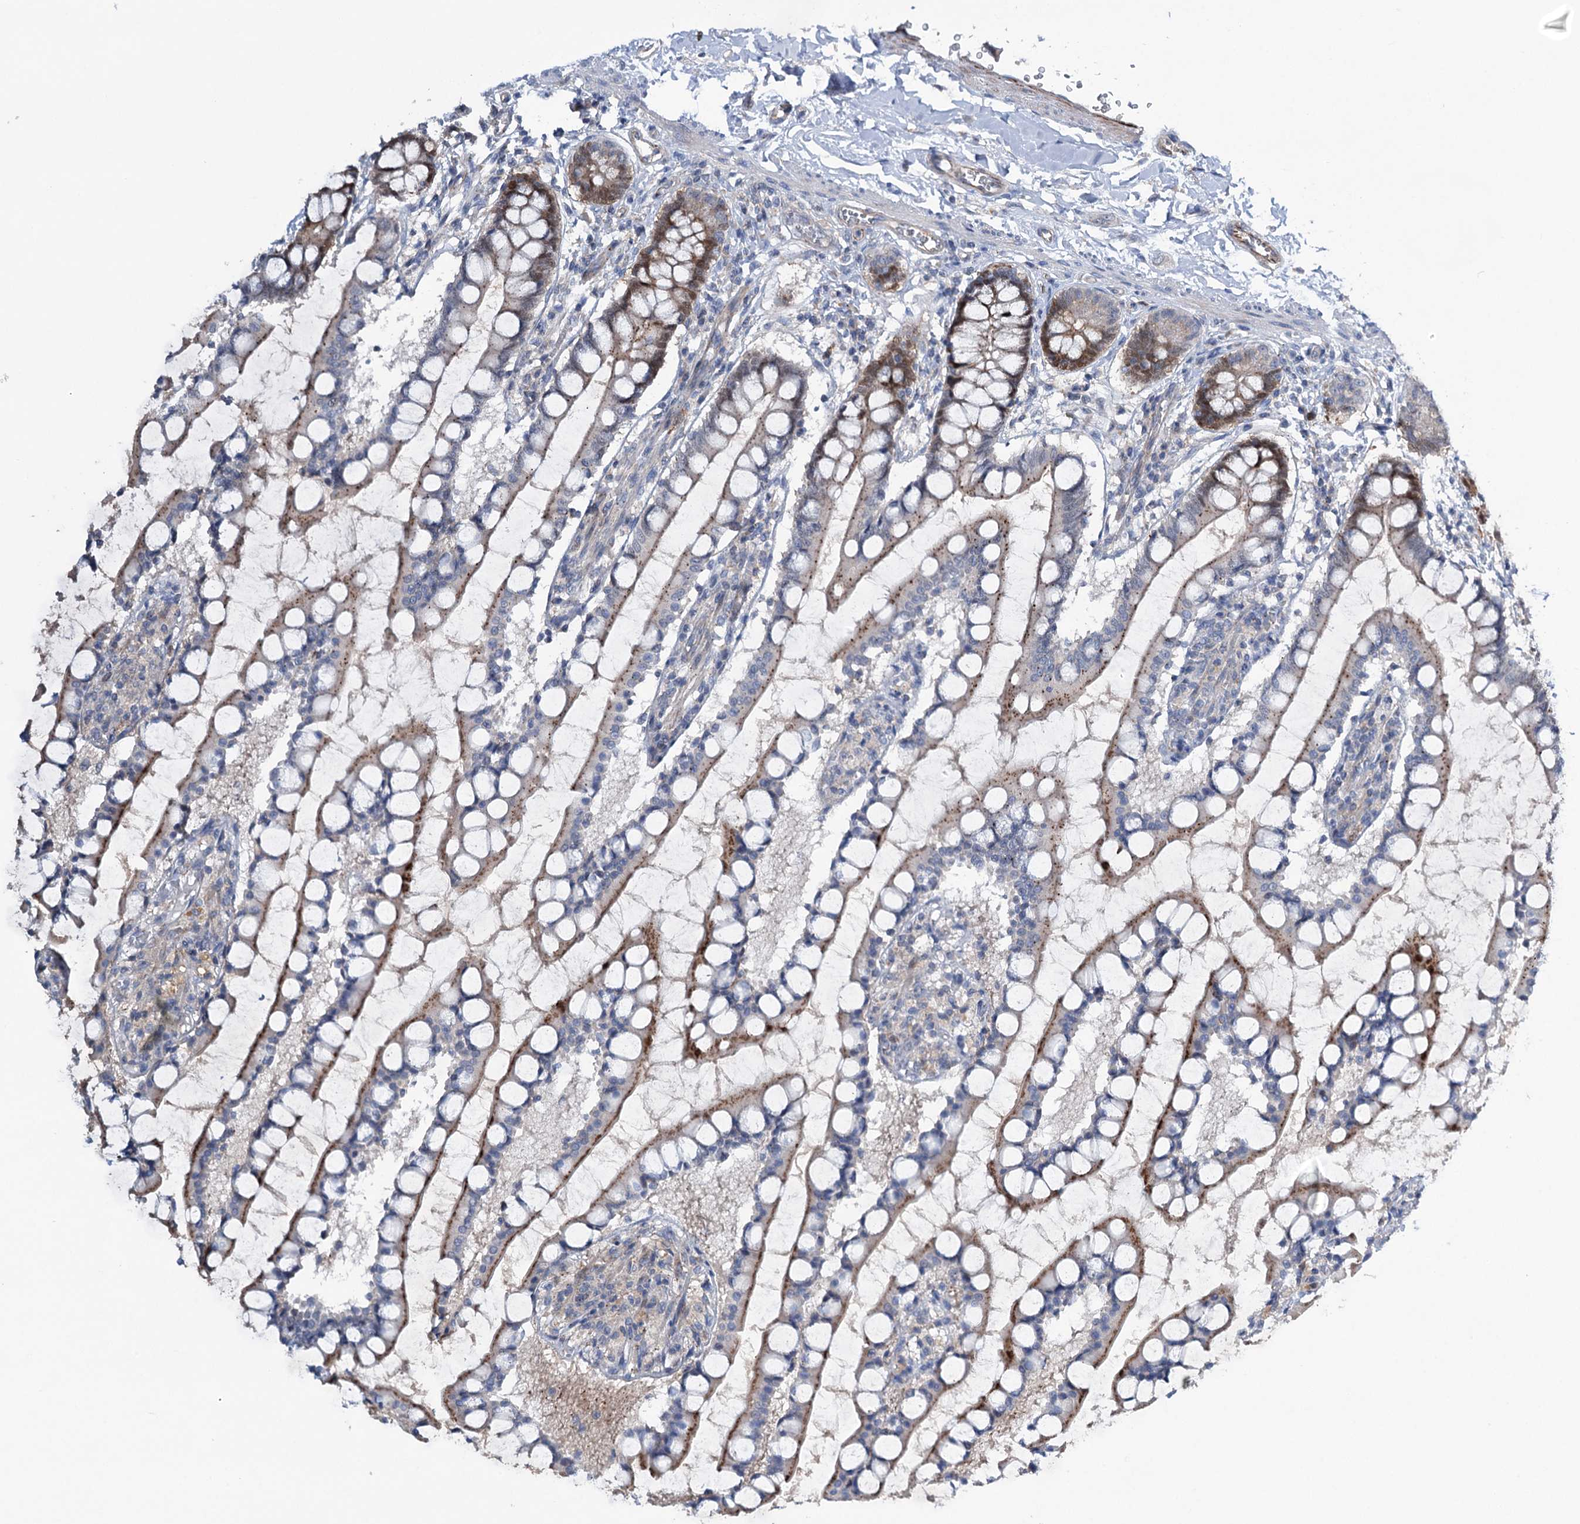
{"staining": {"intensity": "strong", "quantity": "25%-75%", "location": "cytoplasmic/membranous"}, "tissue": "small intestine", "cell_type": "Glandular cells", "image_type": "normal", "snomed": [{"axis": "morphology", "description": "Normal tissue, NOS"}, {"axis": "topography", "description": "Small intestine"}], "caption": "Small intestine stained with DAB IHC shows high levels of strong cytoplasmic/membranous staining in approximately 25%-75% of glandular cells.", "gene": "NCAPD2", "patient": {"sex": "male", "age": 52}}